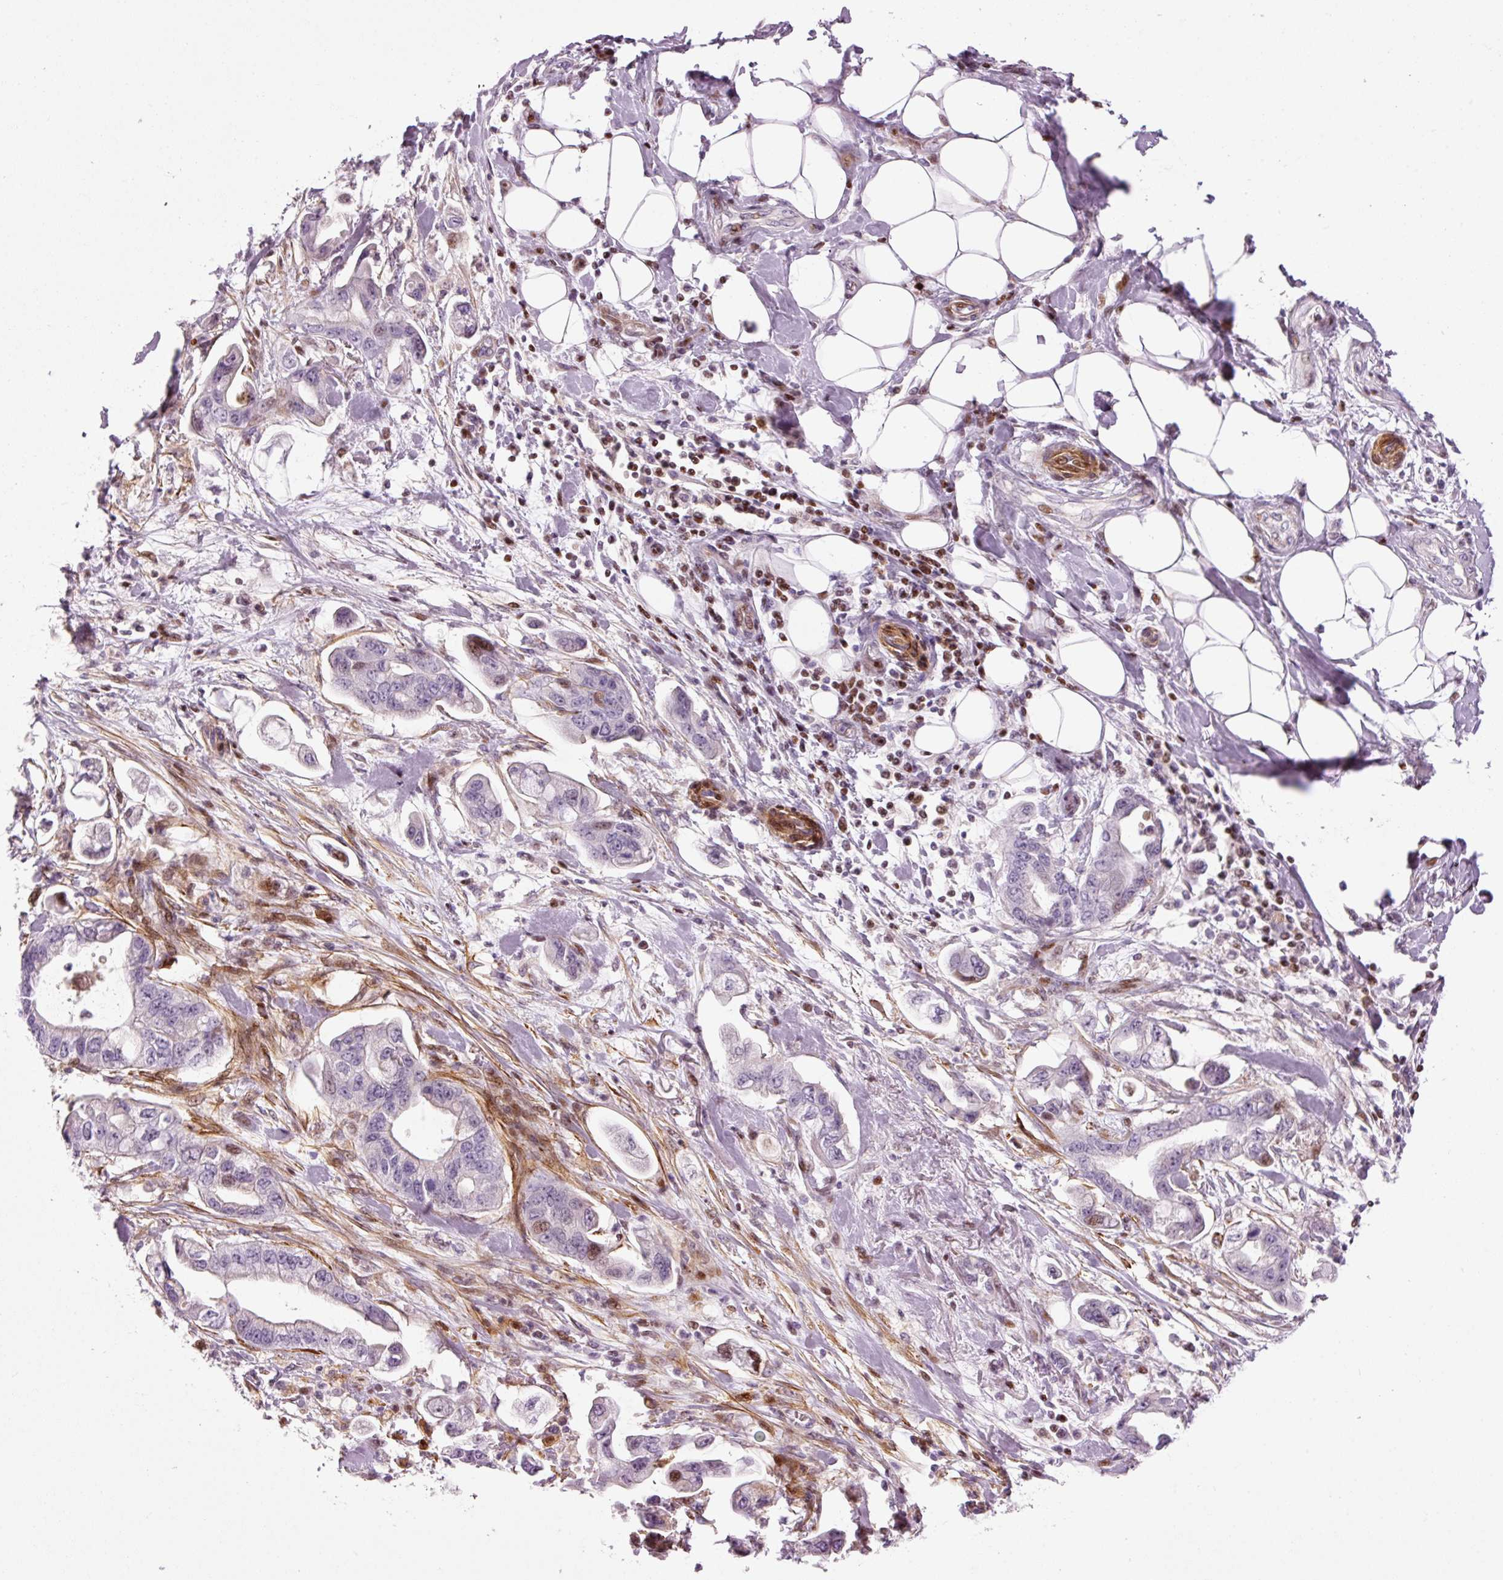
{"staining": {"intensity": "moderate", "quantity": "<25%", "location": "nuclear"}, "tissue": "stomach cancer", "cell_type": "Tumor cells", "image_type": "cancer", "snomed": [{"axis": "morphology", "description": "Adenocarcinoma, NOS"}, {"axis": "topography", "description": "Stomach"}], "caption": "Adenocarcinoma (stomach) was stained to show a protein in brown. There is low levels of moderate nuclear expression in about <25% of tumor cells.", "gene": "ANKRD20A1", "patient": {"sex": "male", "age": 62}}